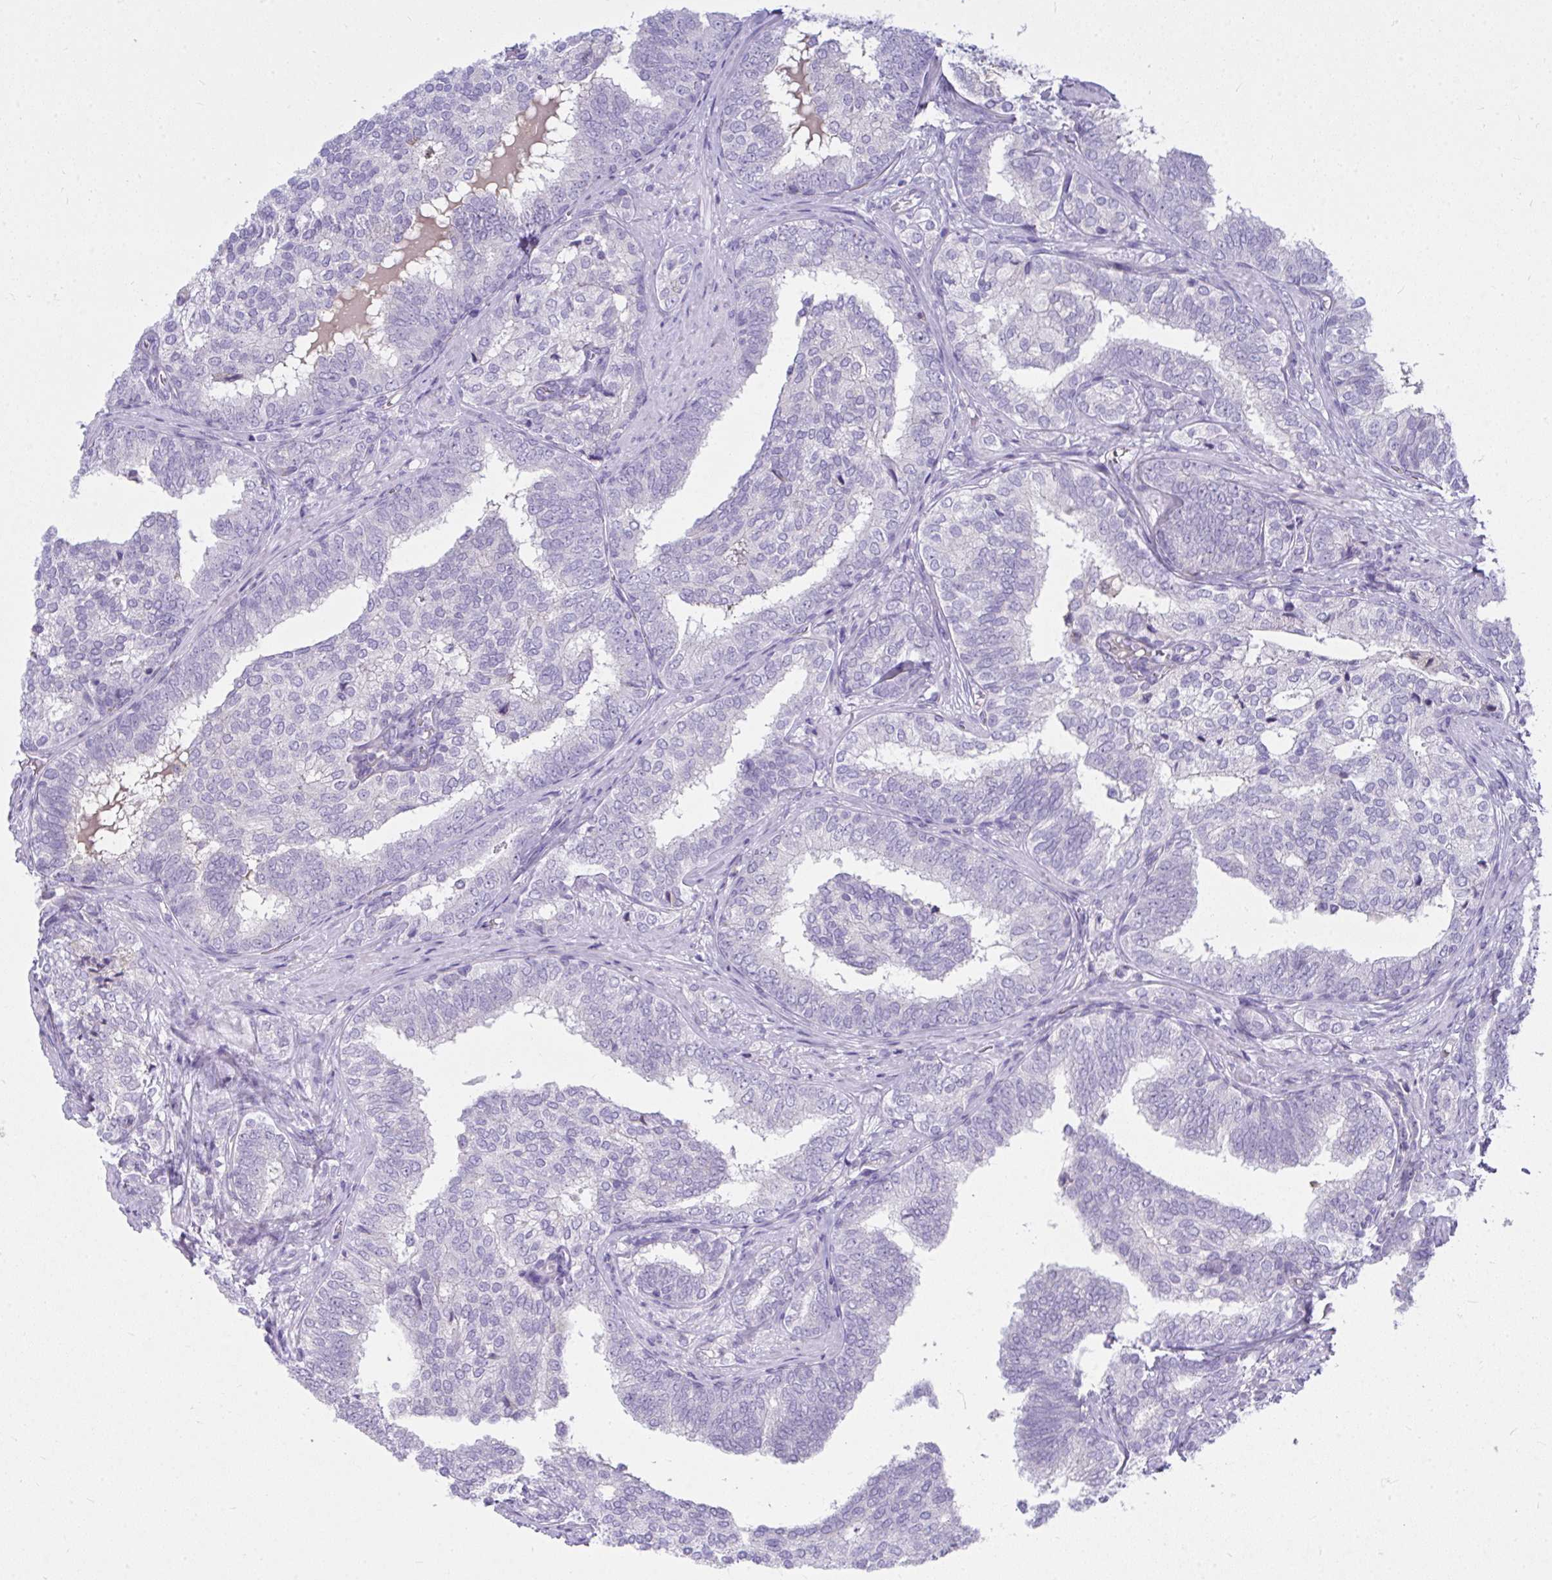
{"staining": {"intensity": "negative", "quantity": "none", "location": "none"}, "tissue": "prostate cancer", "cell_type": "Tumor cells", "image_type": "cancer", "snomed": [{"axis": "morphology", "description": "Adenocarcinoma, High grade"}, {"axis": "topography", "description": "Prostate"}], "caption": "Tumor cells are negative for protein expression in human prostate cancer (adenocarcinoma (high-grade)).", "gene": "LRRC36", "patient": {"sex": "male", "age": 72}}